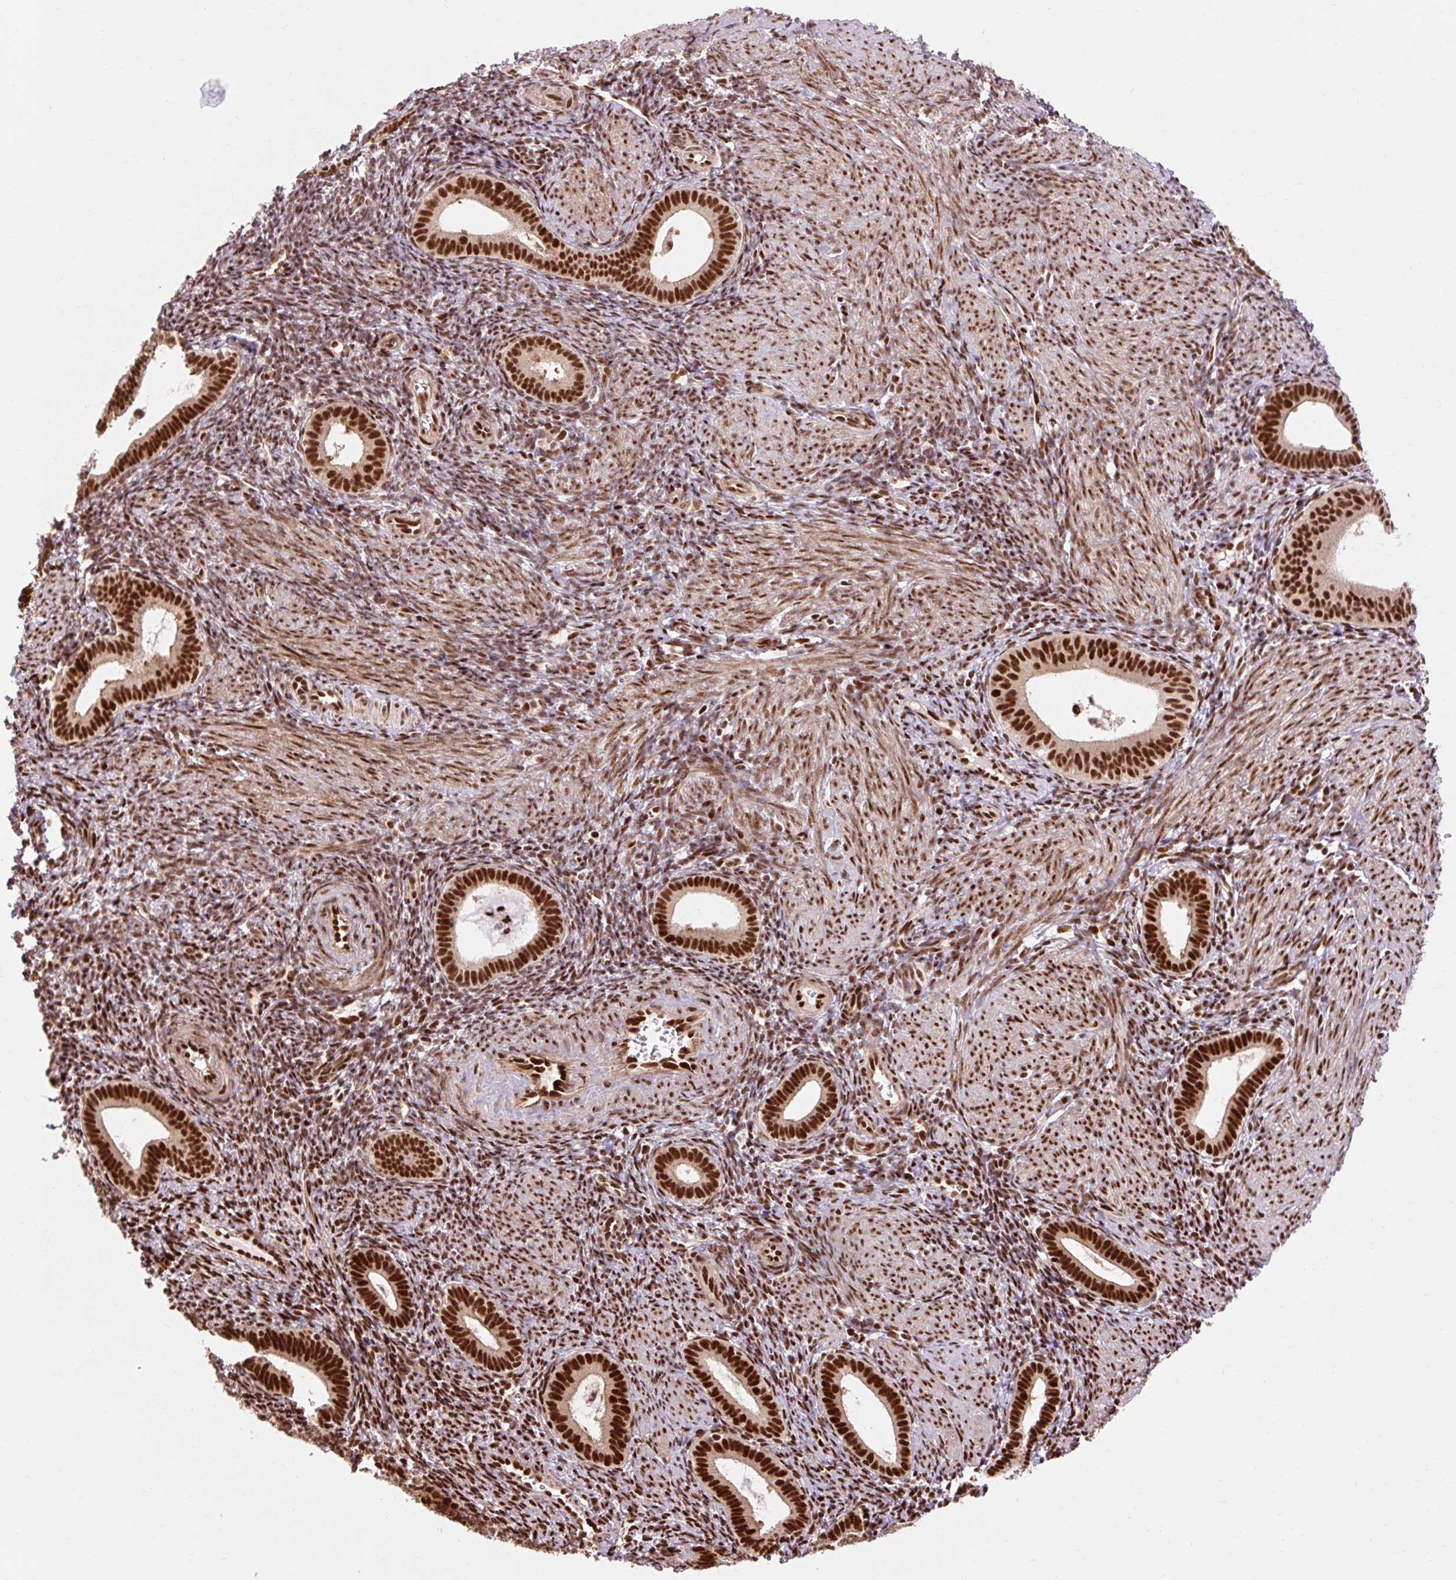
{"staining": {"intensity": "strong", "quantity": "25%-75%", "location": "nuclear"}, "tissue": "endometrium", "cell_type": "Cells in endometrial stroma", "image_type": "normal", "snomed": [{"axis": "morphology", "description": "Normal tissue, NOS"}, {"axis": "topography", "description": "Endometrium"}], "caption": "Protein staining of benign endometrium exhibits strong nuclear expression in approximately 25%-75% of cells in endometrial stroma.", "gene": "MECOM", "patient": {"sex": "female", "age": 41}}